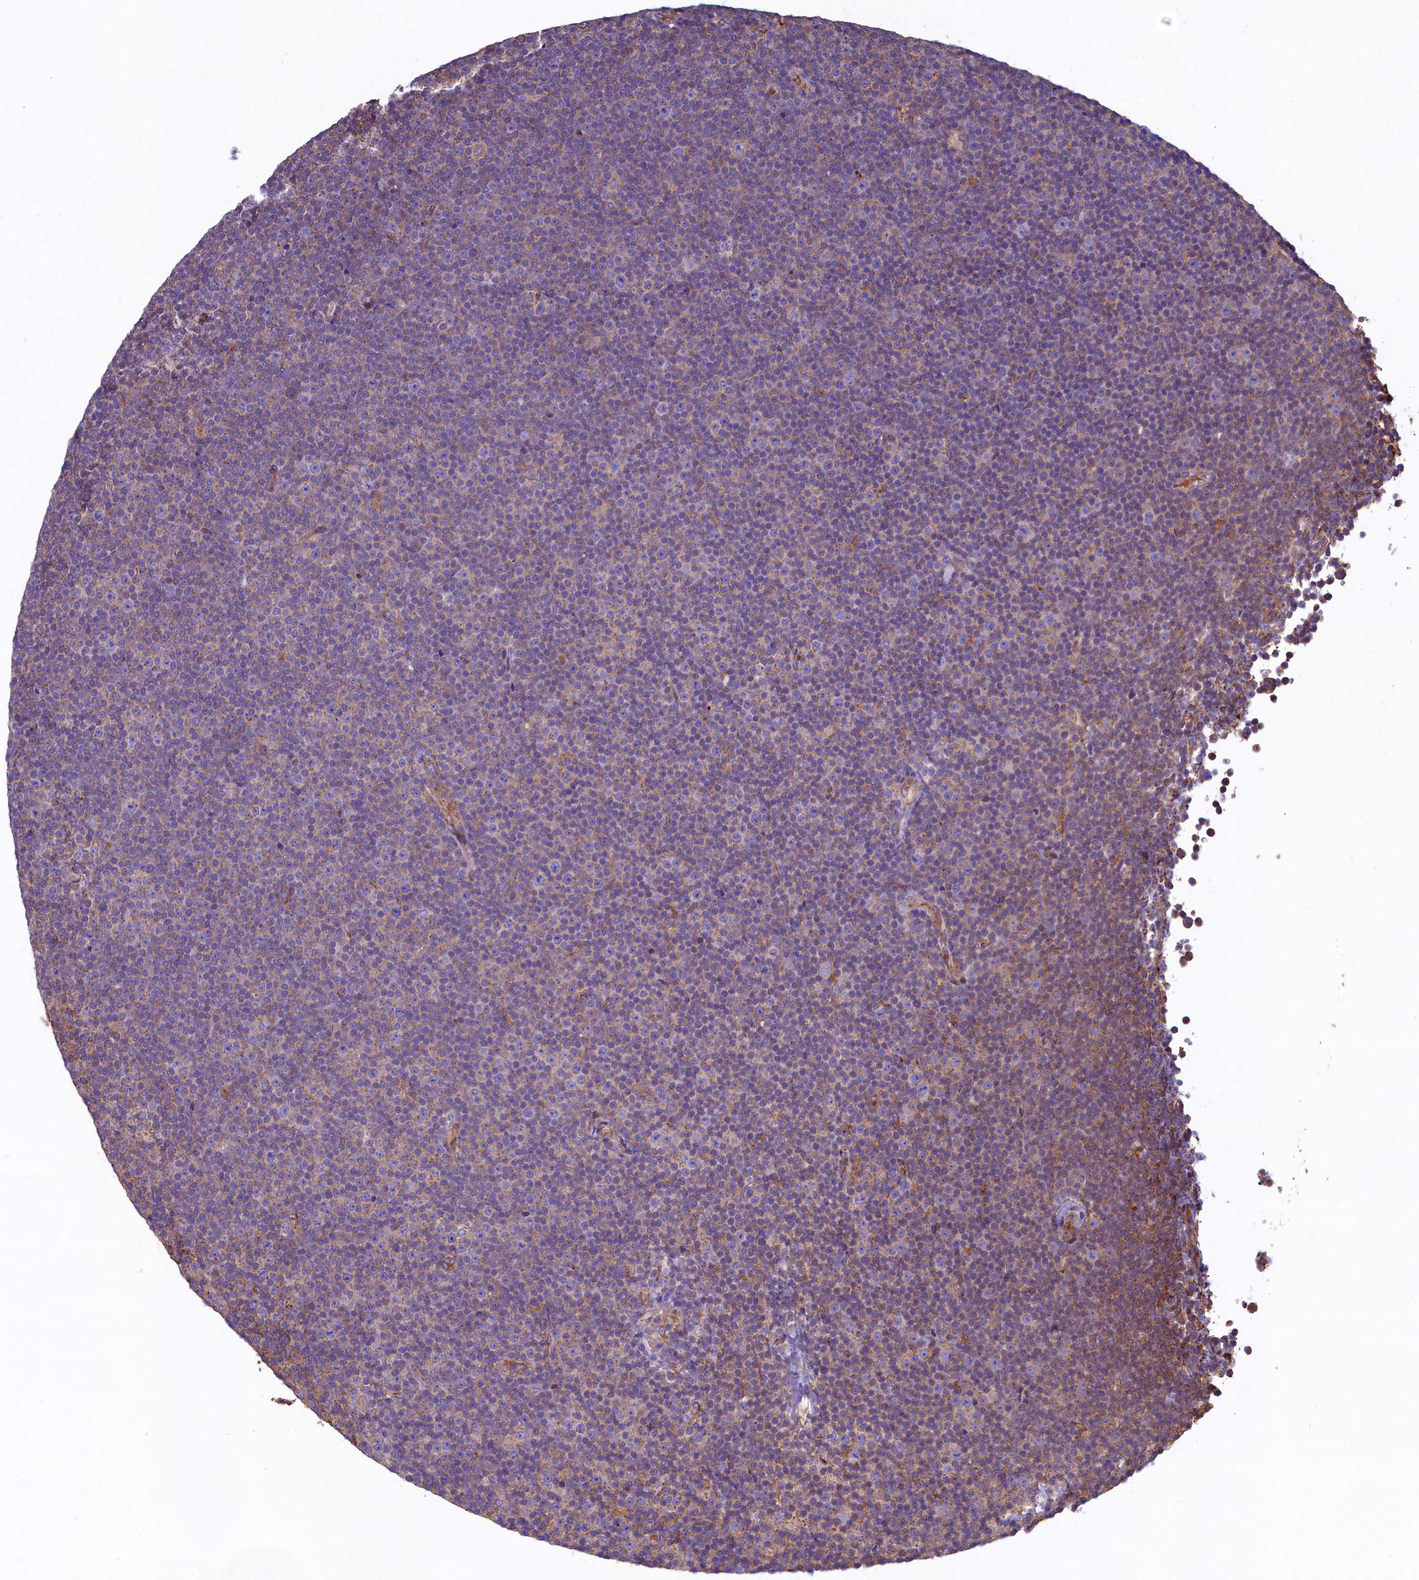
{"staining": {"intensity": "weak", "quantity": "25%-75%", "location": "cytoplasmic/membranous"}, "tissue": "lymphoma", "cell_type": "Tumor cells", "image_type": "cancer", "snomed": [{"axis": "morphology", "description": "Malignant lymphoma, non-Hodgkin's type, Low grade"}, {"axis": "topography", "description": "Lymph node"}], "caption": "Approximately 25%-75% of tumor cells in human lymphoma display weak cytoplasmic/membranous protein staining as visualized by brown immunohistochemical staining.", "gene": "GPR21", "patient": {"sex": "female", "age": 67}}